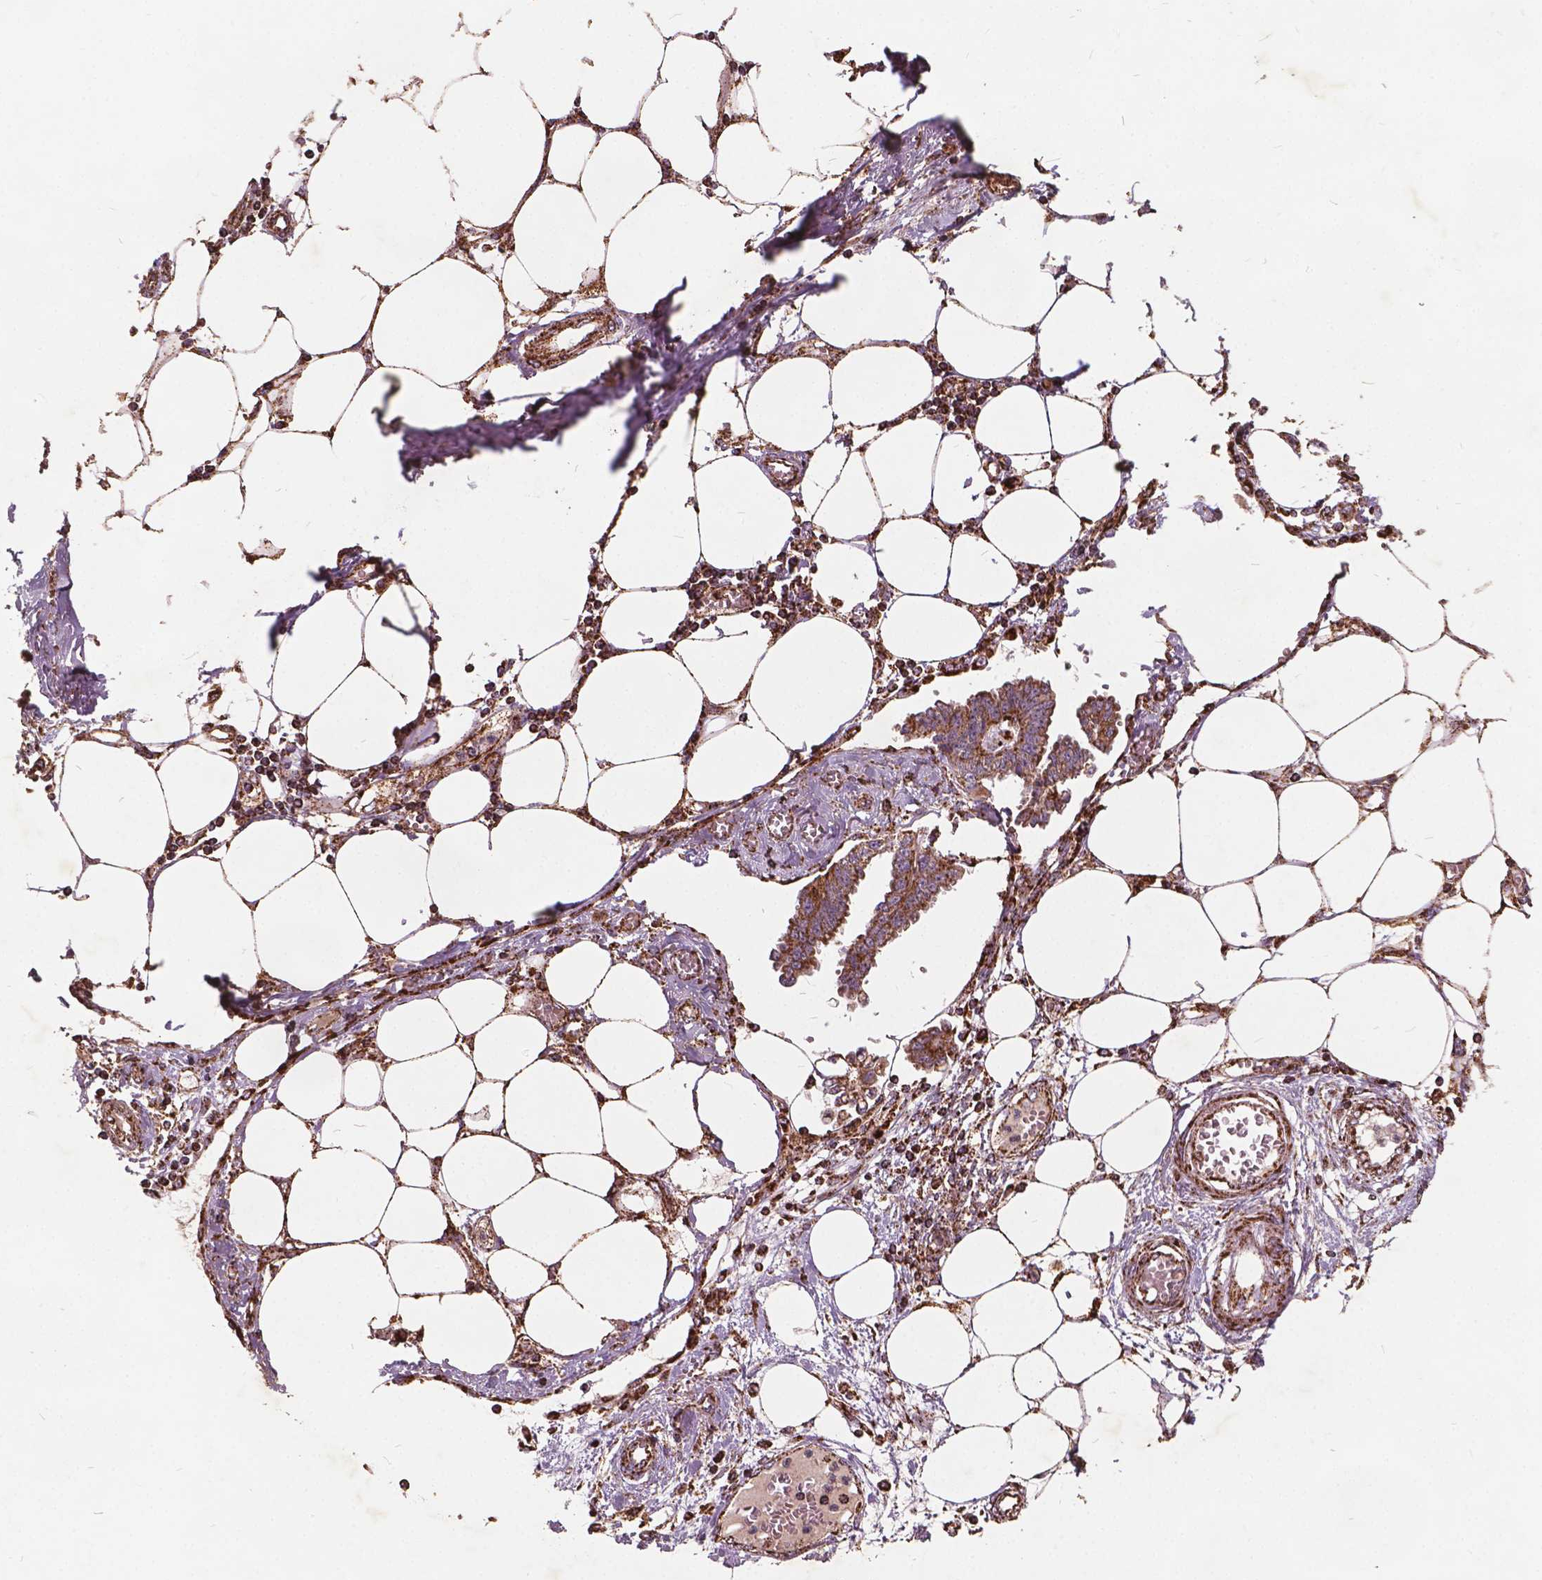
{"staining": {"intensity": "moderate", "quantity": ">75%", "location": "cytoplasmic/membranous"}, "tissue": "endometrial cancer", "cell_type": "Tumor cells", "image_type": "cancer", "snomed": [{"axis": "morphology", "description": "Adenocarcinoma, NOS"}, {"axis": "morphology", "description": "Adenocarcinoma, metastatic, NOS"}, {"axis": "topography", "description": "Adipose tissue"}, {"axis": "topography", "description": "Endometrium"}], "caption": "A medium amount of moderate cytoplasmic/membranous staining is seen in approximately >75% of tumor cells in endometrial cancer tissue. Nuclei are stained in blue.", "gene": "UBXN2A", "patient": {"sex": "female", "age": 67}}